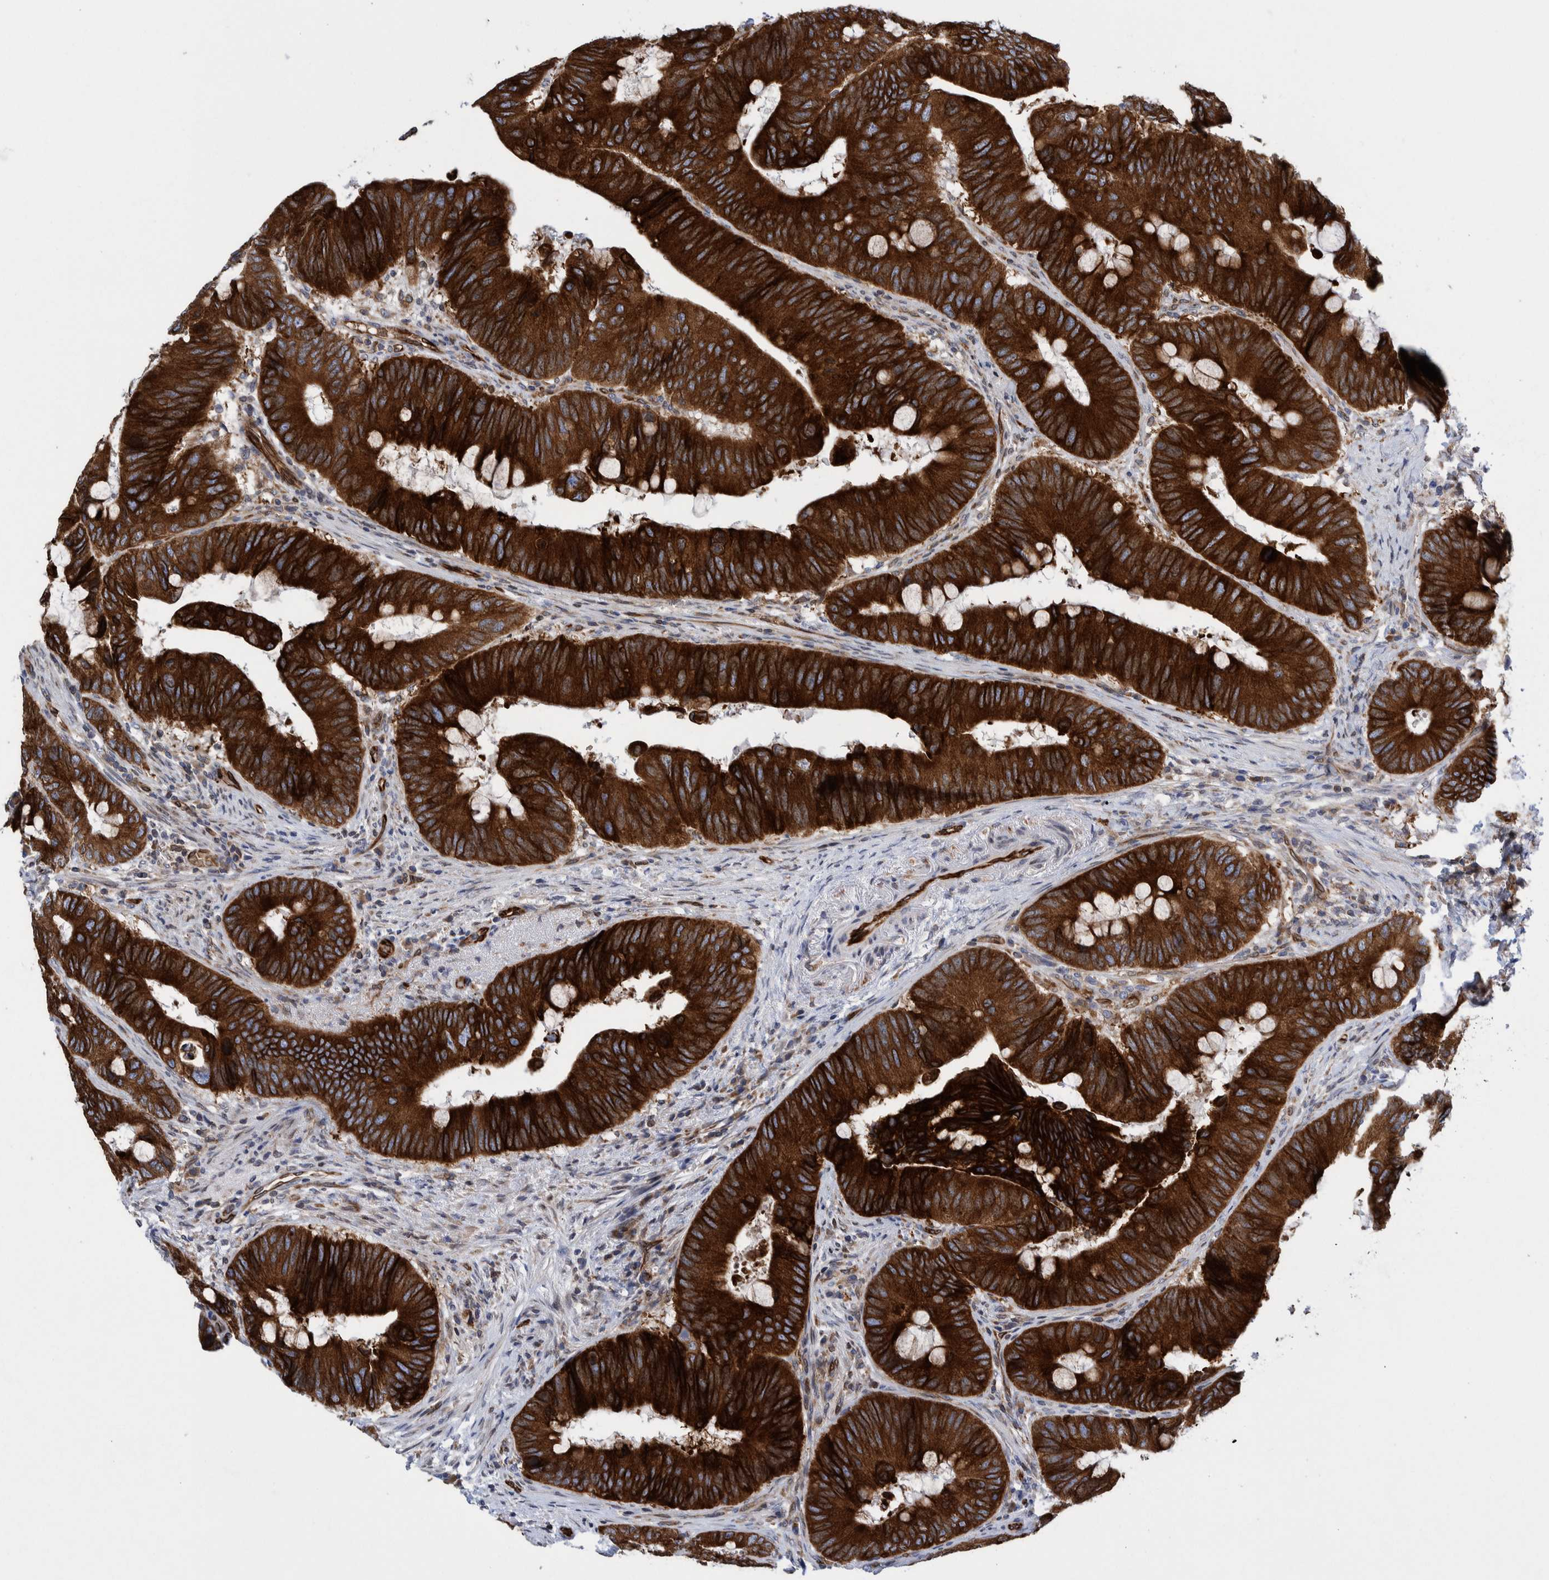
{"staining": {"intensity": "strong", "quantity": ">75%", "location": "cytoplasmic/membranous"}, "tissue": "colorectal cancer", "cell_type": "Tumor cells", "image_type": "cancer", "snomed": [{"axis": "morphology", "description": "Adenocarcinoma, NOS"}, {"axis": "topography", "description": "Colon"}], "caption": "Adenocarcinoma (colorectal) tissue exhibits strong cytoplasmic/membranous positivity in about >75% of tumor cells", "gene": "THEM6", "patient": {"sex": "male", "age": 71}}